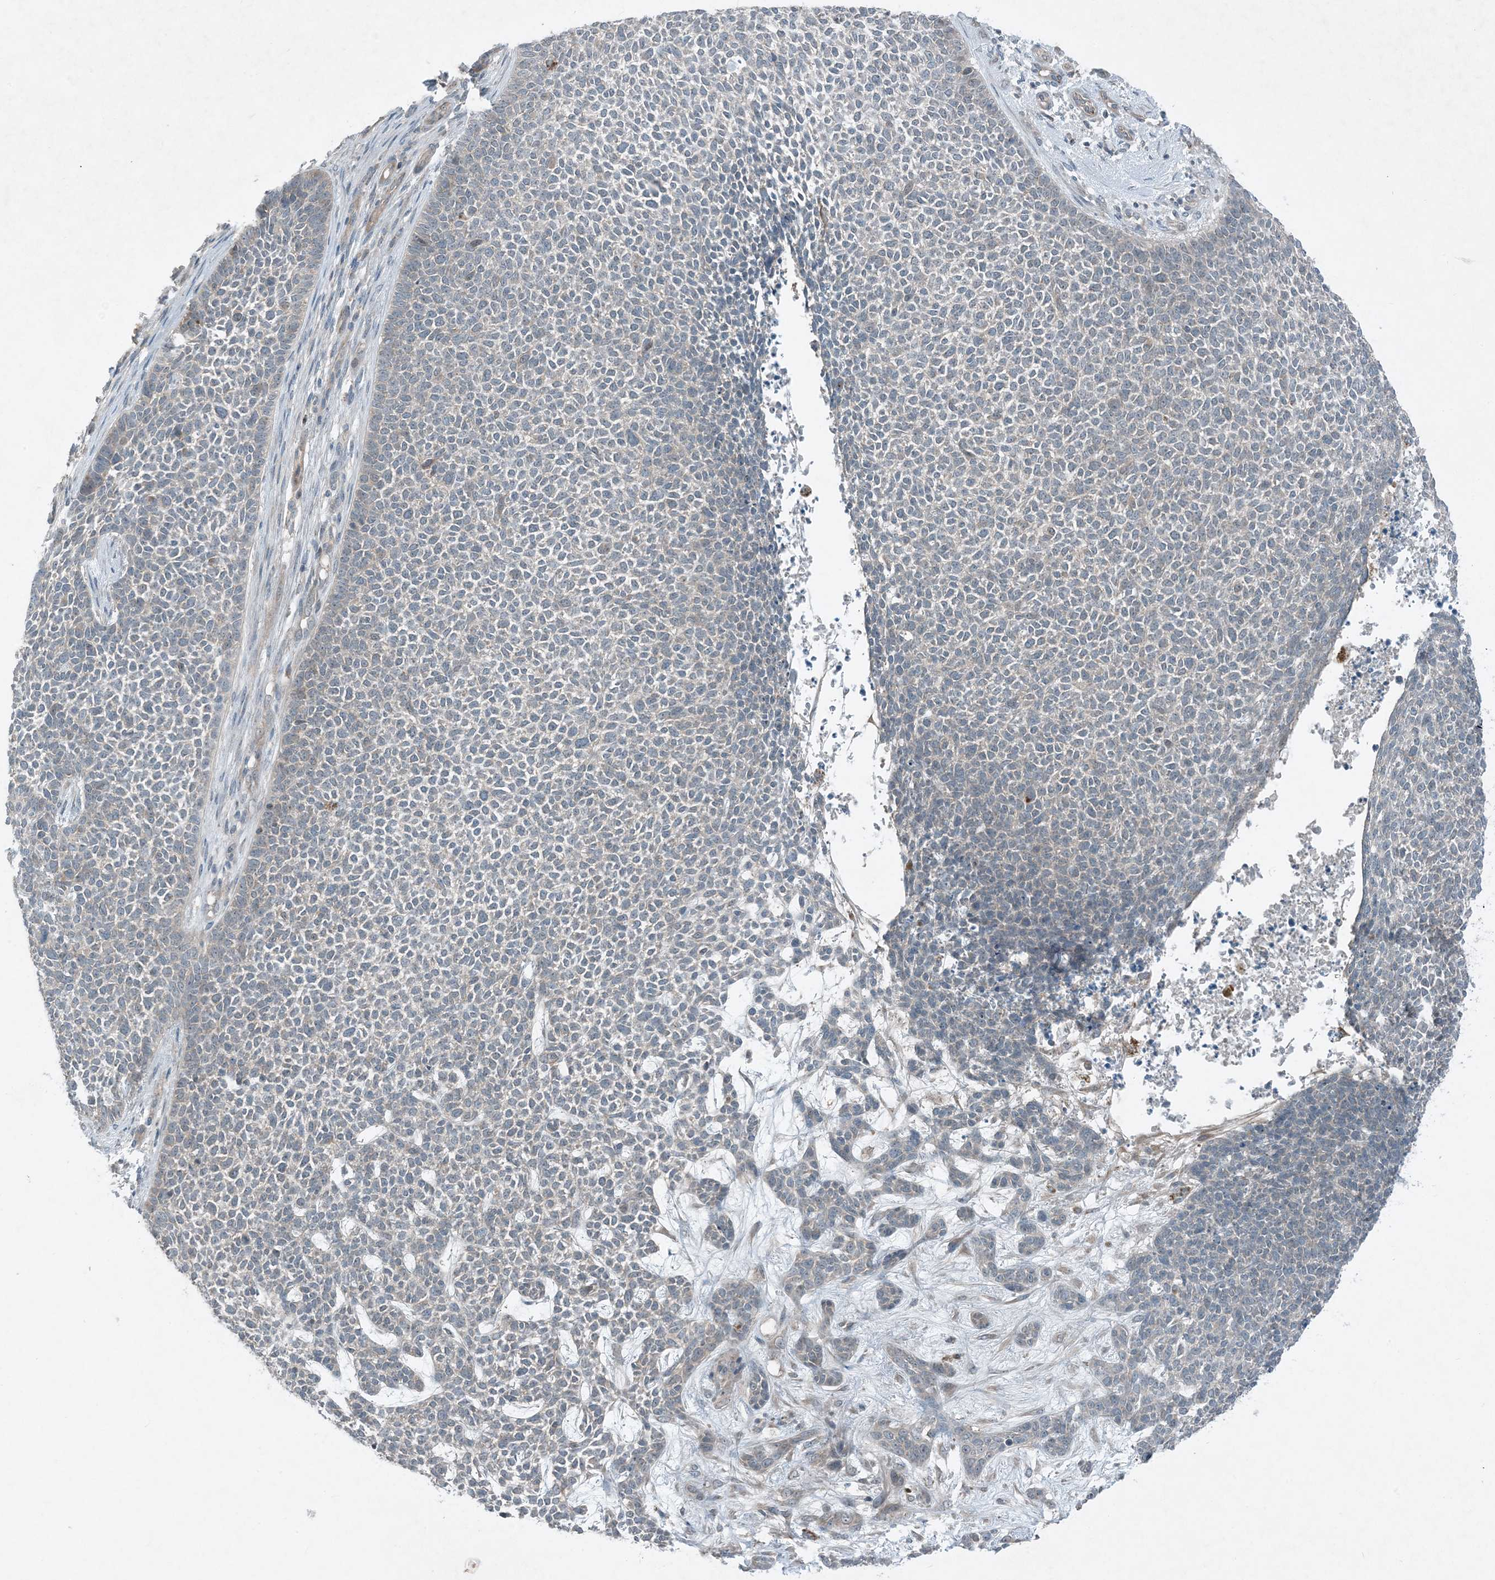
{"staining": {"intensity": "negative", "quantity": "none", "location": "none"}, "tissue": "skin cancer", "cell_type": "Tumor cells", "image_type": "cancer", "snomed": [{"axis": "morphology", "description": "Basal cell carcinoma"}, {"axis": "topography", "description": "Skin"}], "caption": "Immunohistochemistry (IHC) of human skin cancer (basal cell carcinoma) shows no positivity in tumor cells.", "gene": "MITD1", "patient": {"sex": "female", "age": 84}}